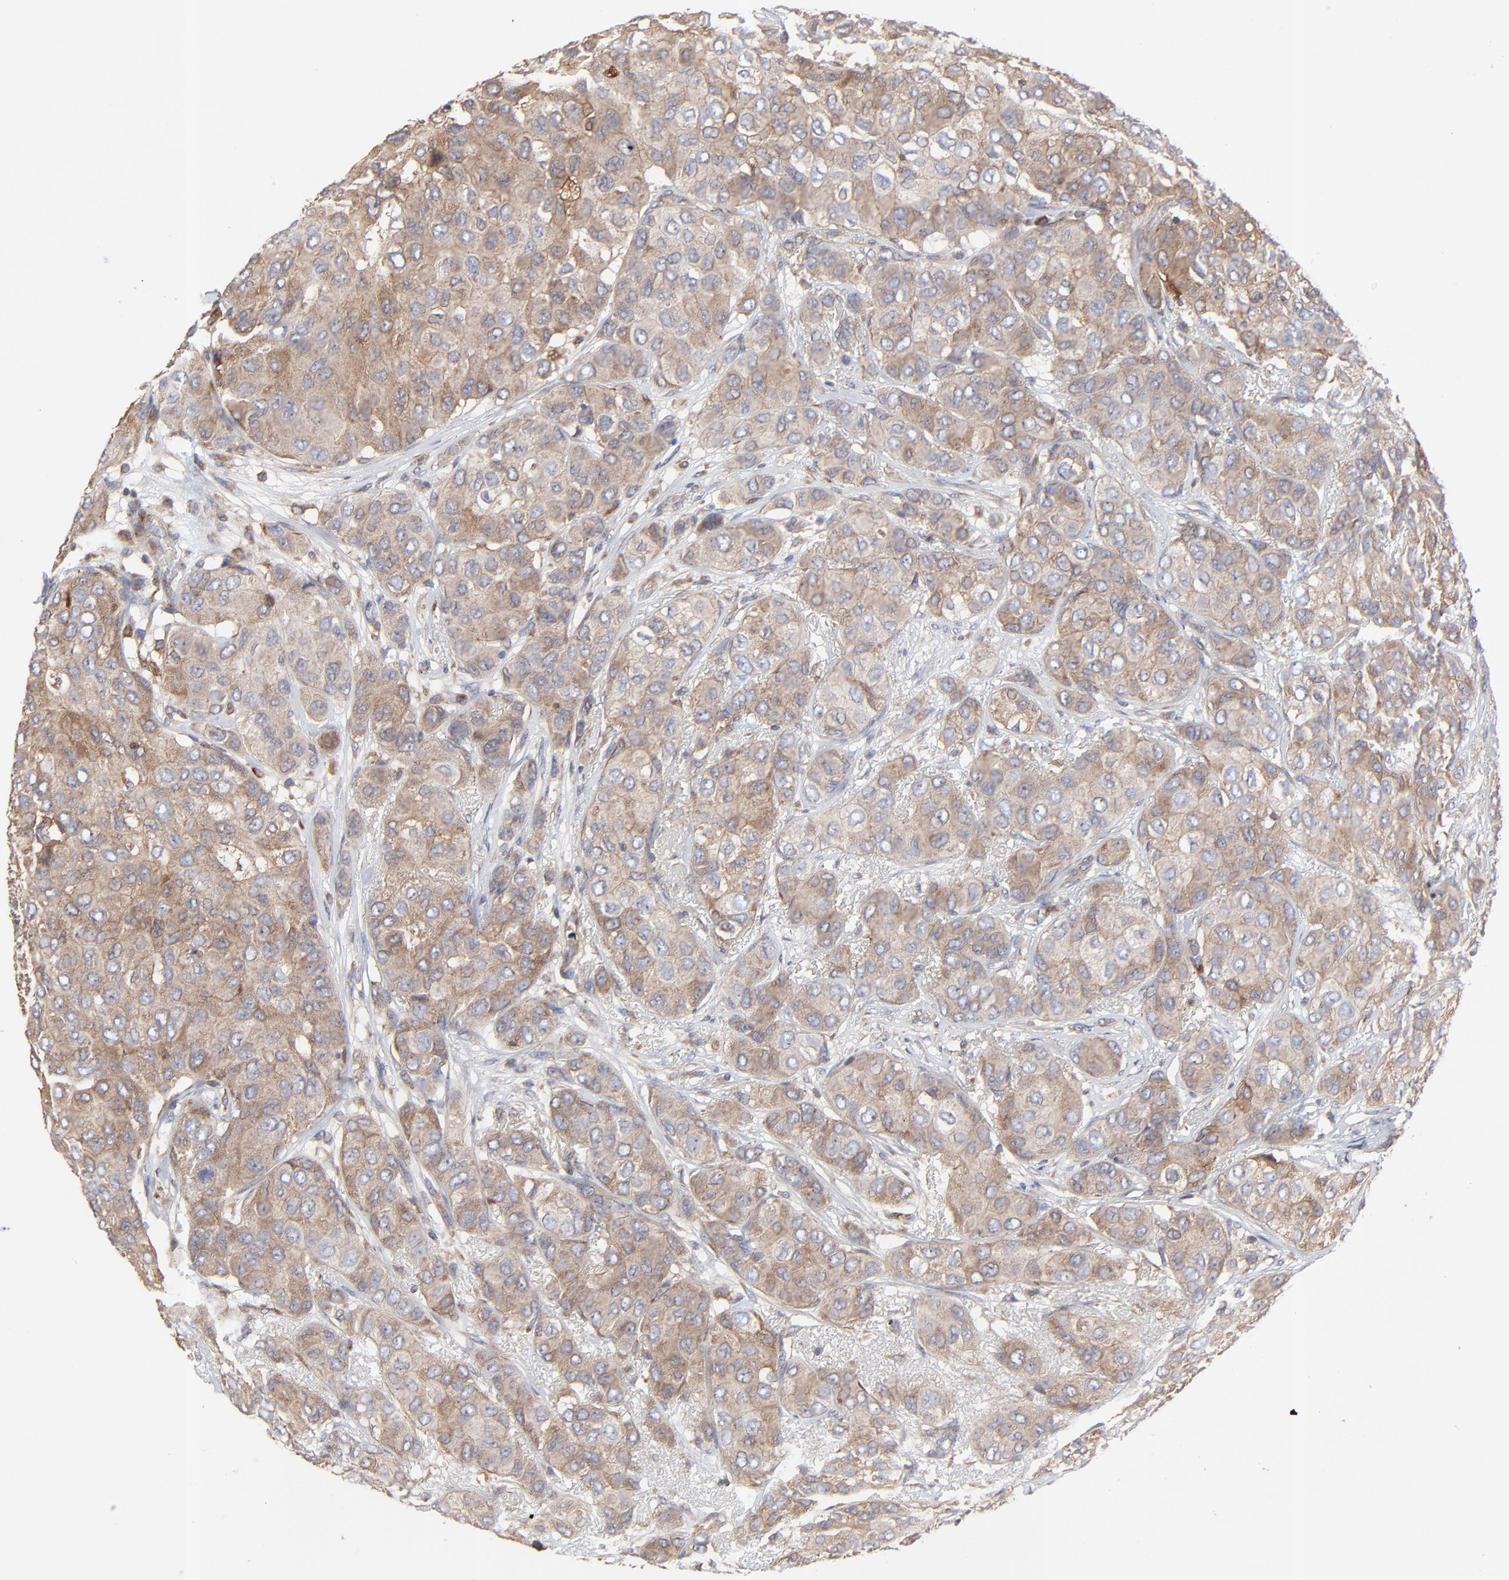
{"staining": {"intensity": "moderate", "quantity": ">75%", "location": "cytoplasmic/membranous"}, "tissue": "breast cancer", "cell_type": "Tumor cells", "image_type": "cancer", "snomed": [{"axis": "morphology", "description": "Duct carcinoma"}, {"axis": "topography", "description": "Breast"}], "caption": "Tumor cells demonstrate medium levels of moderate cytoplasmic/membranous positivity in about >75% of cells in human breast cancer (intraductal carcinoma).", "gene": "RAB9A", "patient": {"sex": "female", "age": 68}}